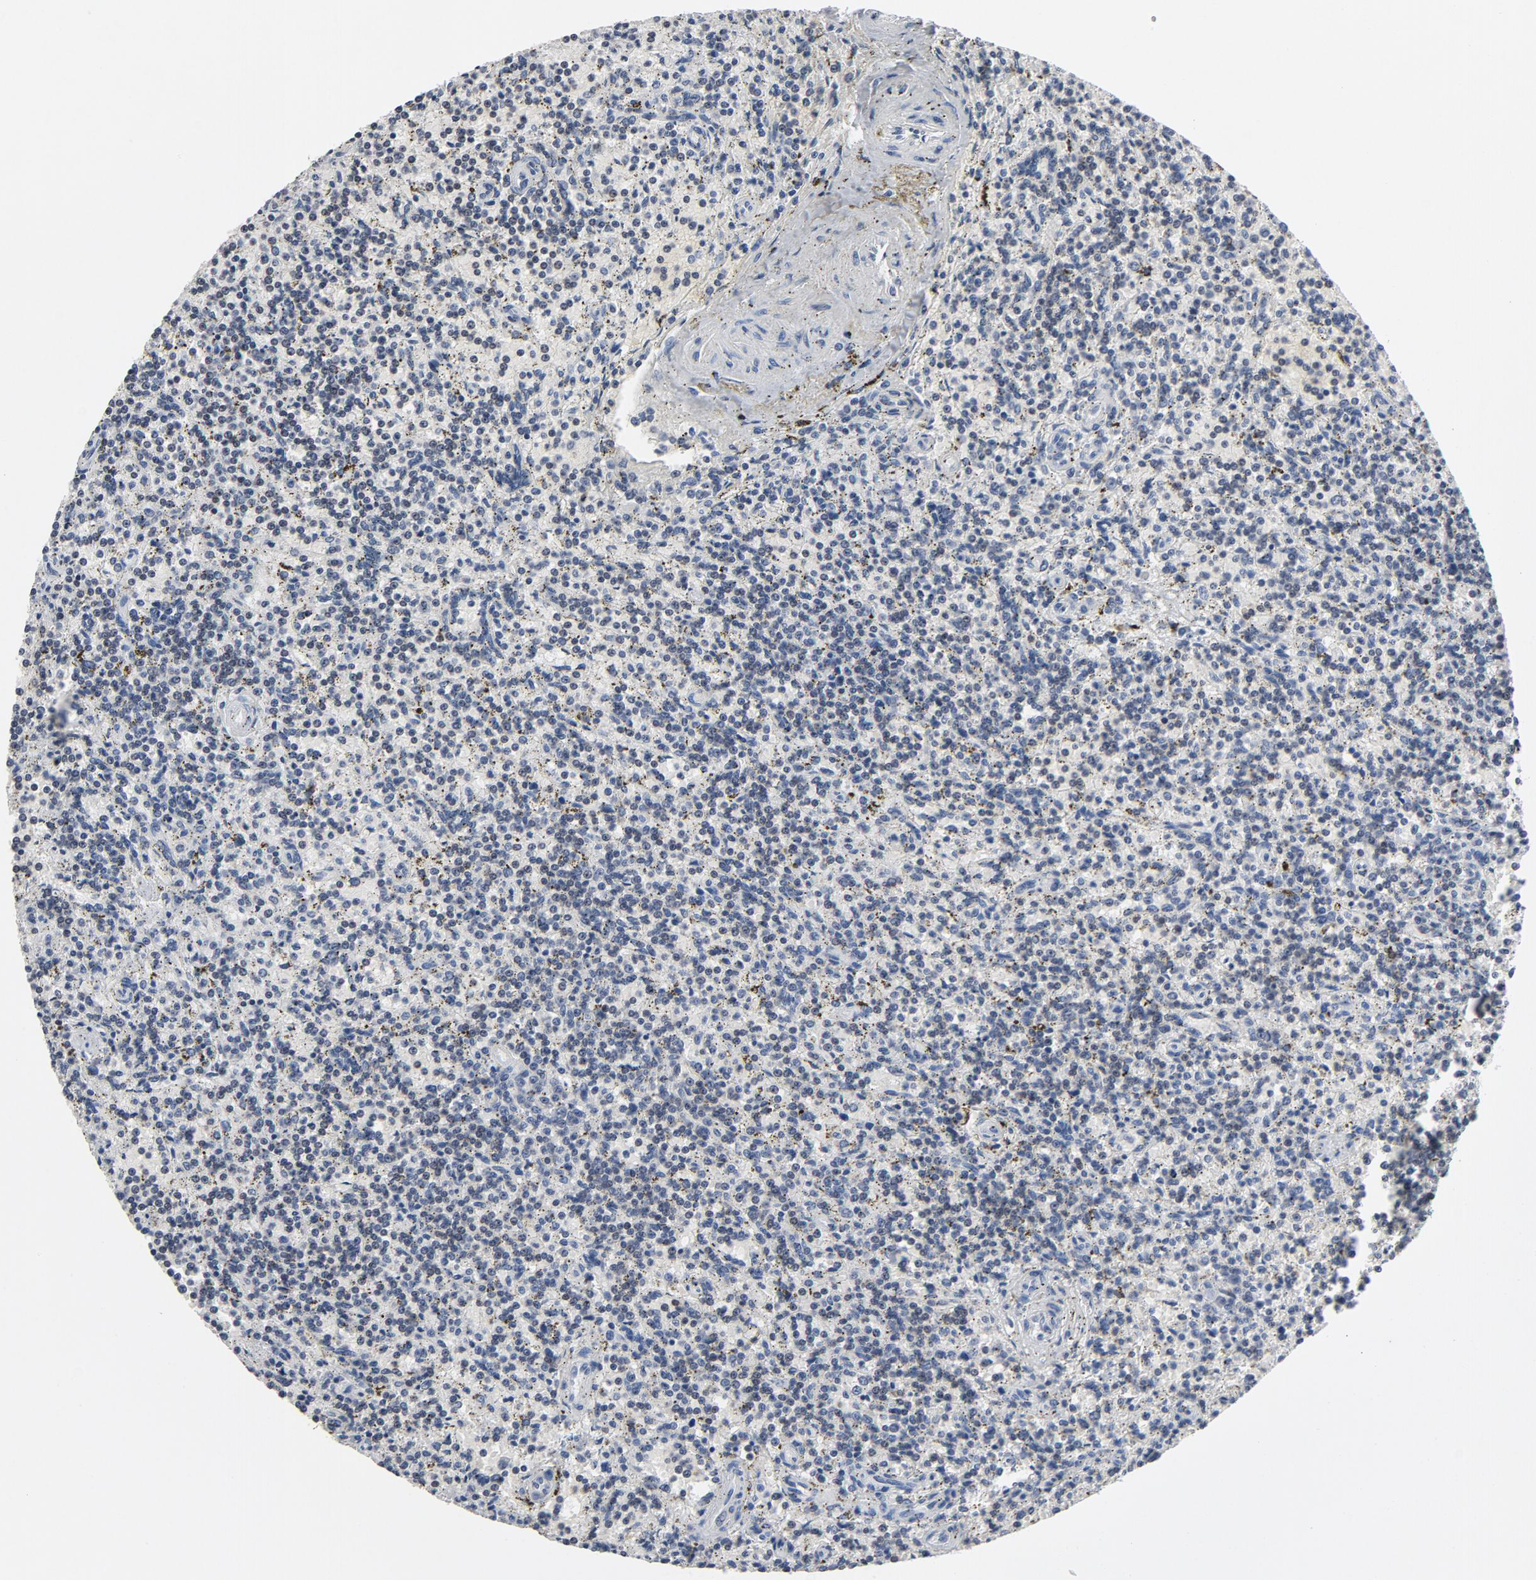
{"staining": {"intensity": "negative", "quantity": "none", "location": "none"}, "tissue": "lymphoma", "cell_type": "Tumor cells", "image_type": "cancer", "snomed": [{"axis": "morphology", "description": "Malignant lymphoma, non-Hodgkin's type, Low grade"}, {"axis": "topography", "description": "Spleen"}], "caption": "Tumor cells show no significant staining in lymphoma.", "gene": "TCL1A", "patient": {"sex": "male", "age": 73}}